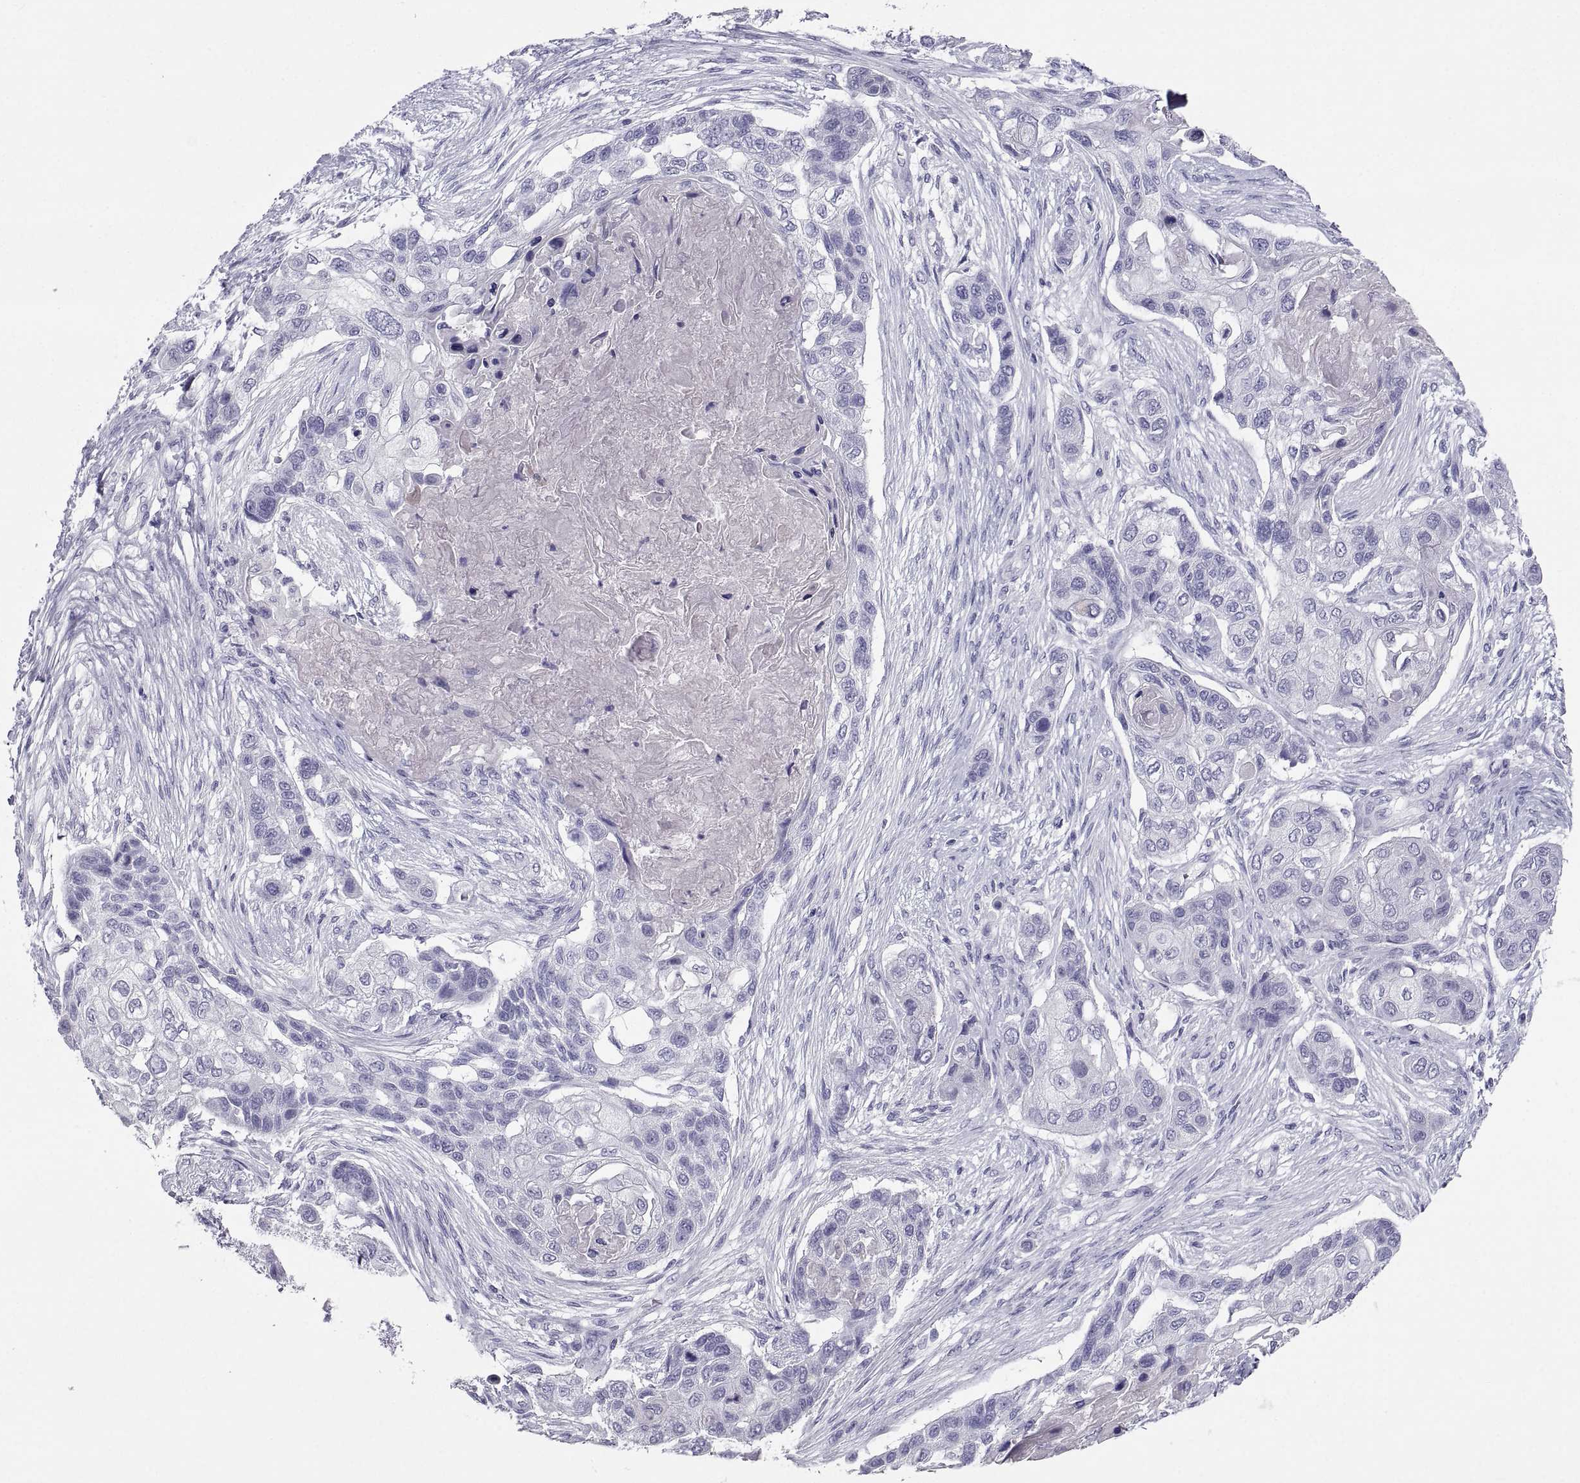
{"staining": {"intensity": "negative", "quantity": "none", "location": "none"}, "tissue": "lung cancer", "cell_type": "Tumor cells", "image_type": "cancer", "snomed": [{"axis": "morphology", "description": "Squamous cell carcinoma, NOS"}, {"axis": "topography", "description": "Lung"}], "caption": "Tumor cells are negative for brown protein staining in lung cancer (squamous cell carcinoma). (DAB (3,3'-diaminobenzidine) immunohistochemistry, high magnification).", "gene": "PCSK1N", "patient": {"sex": "male", "age": 69}}